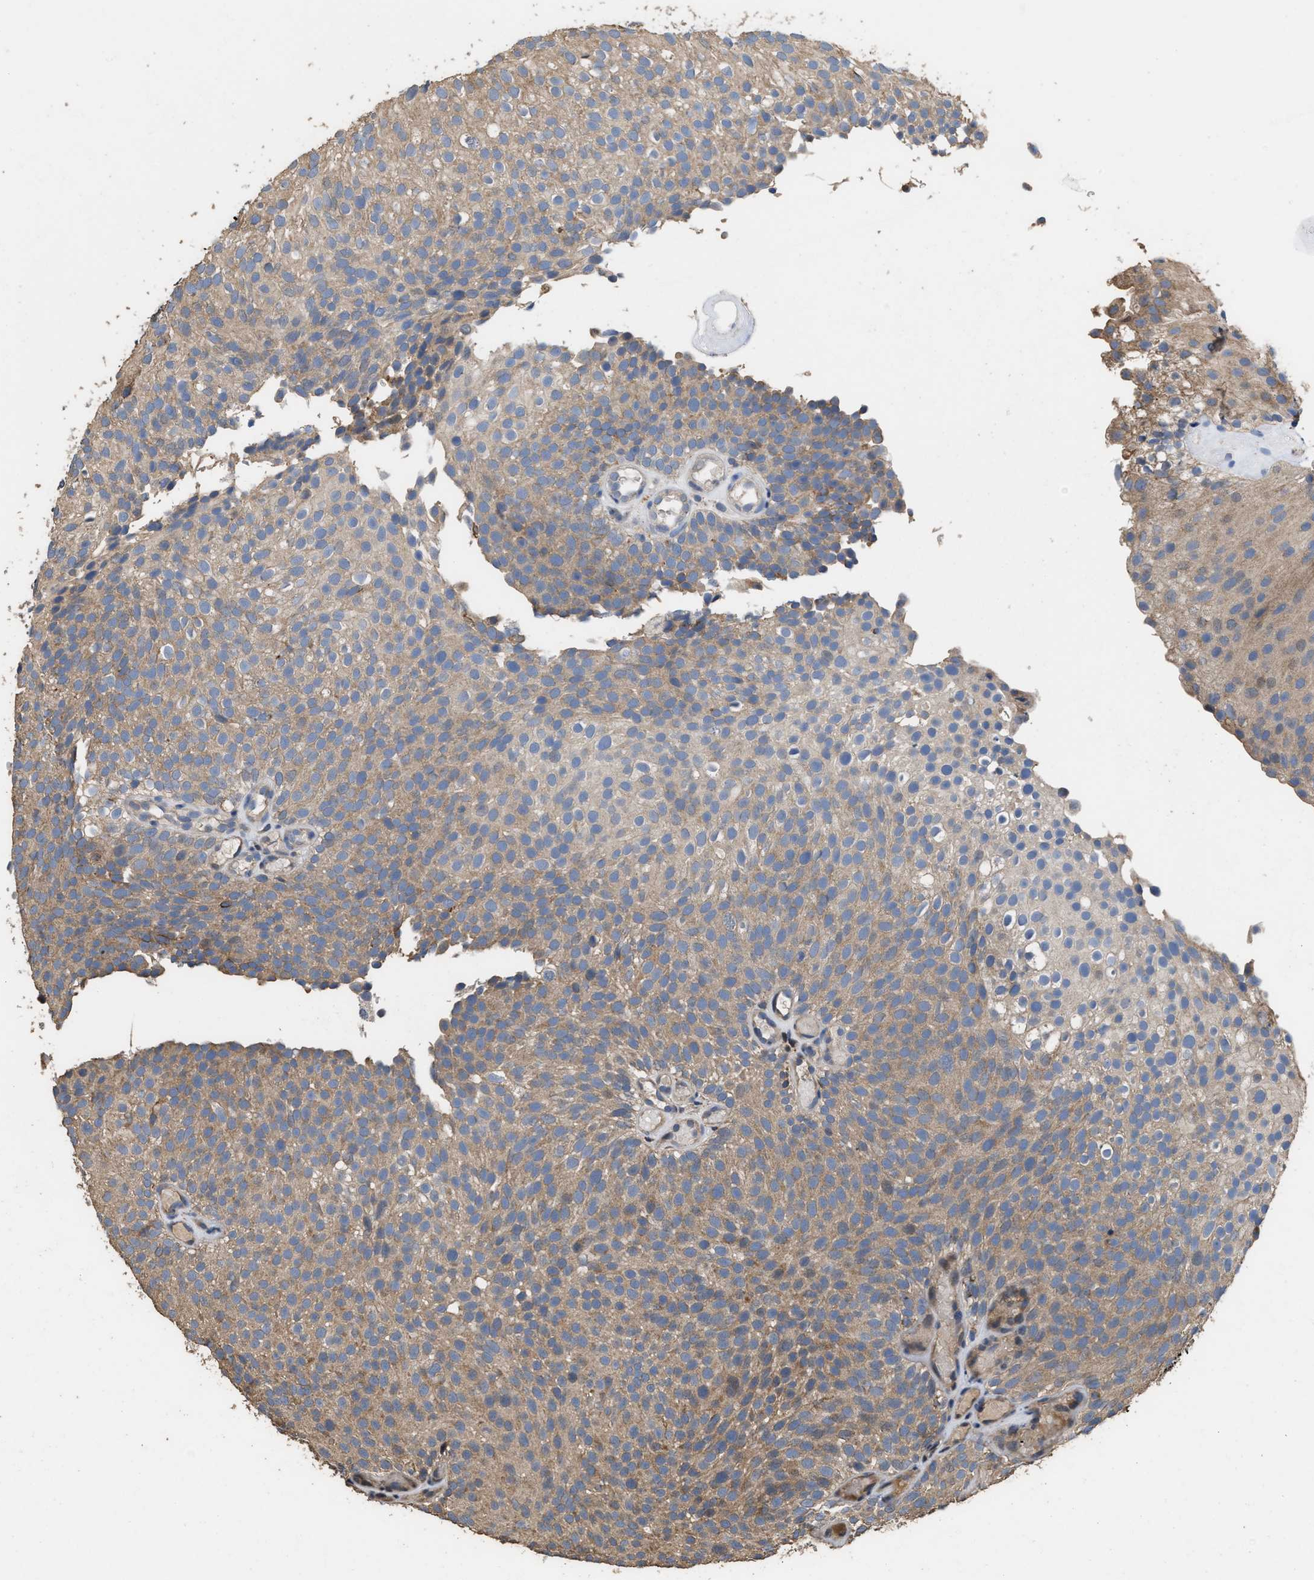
{"staining": {"intensity": "moderate", "quantity": ">75%", "location": "cytoplasmic/membranous"}, "tissue": "urothelial cancer", "cell_type": "Tumor cells", "image_type": "cancer", "snomed": [{"axis": "morphology", "description": "Urothelial carcinoma, Low grade"}, {"axis": "topography", "description": "Urinary bladder"}], "caption": "Immunohistochemistry (IHC) image of urothelial carcinoma (low-grade) stained for a protein (brown), which displays medium levels of moderate cytoplasmic/membranous positivity in approximately >75% of tumor cells.", "gene": "TDRKH", "patient": {"sex": "male", "age": 78}}